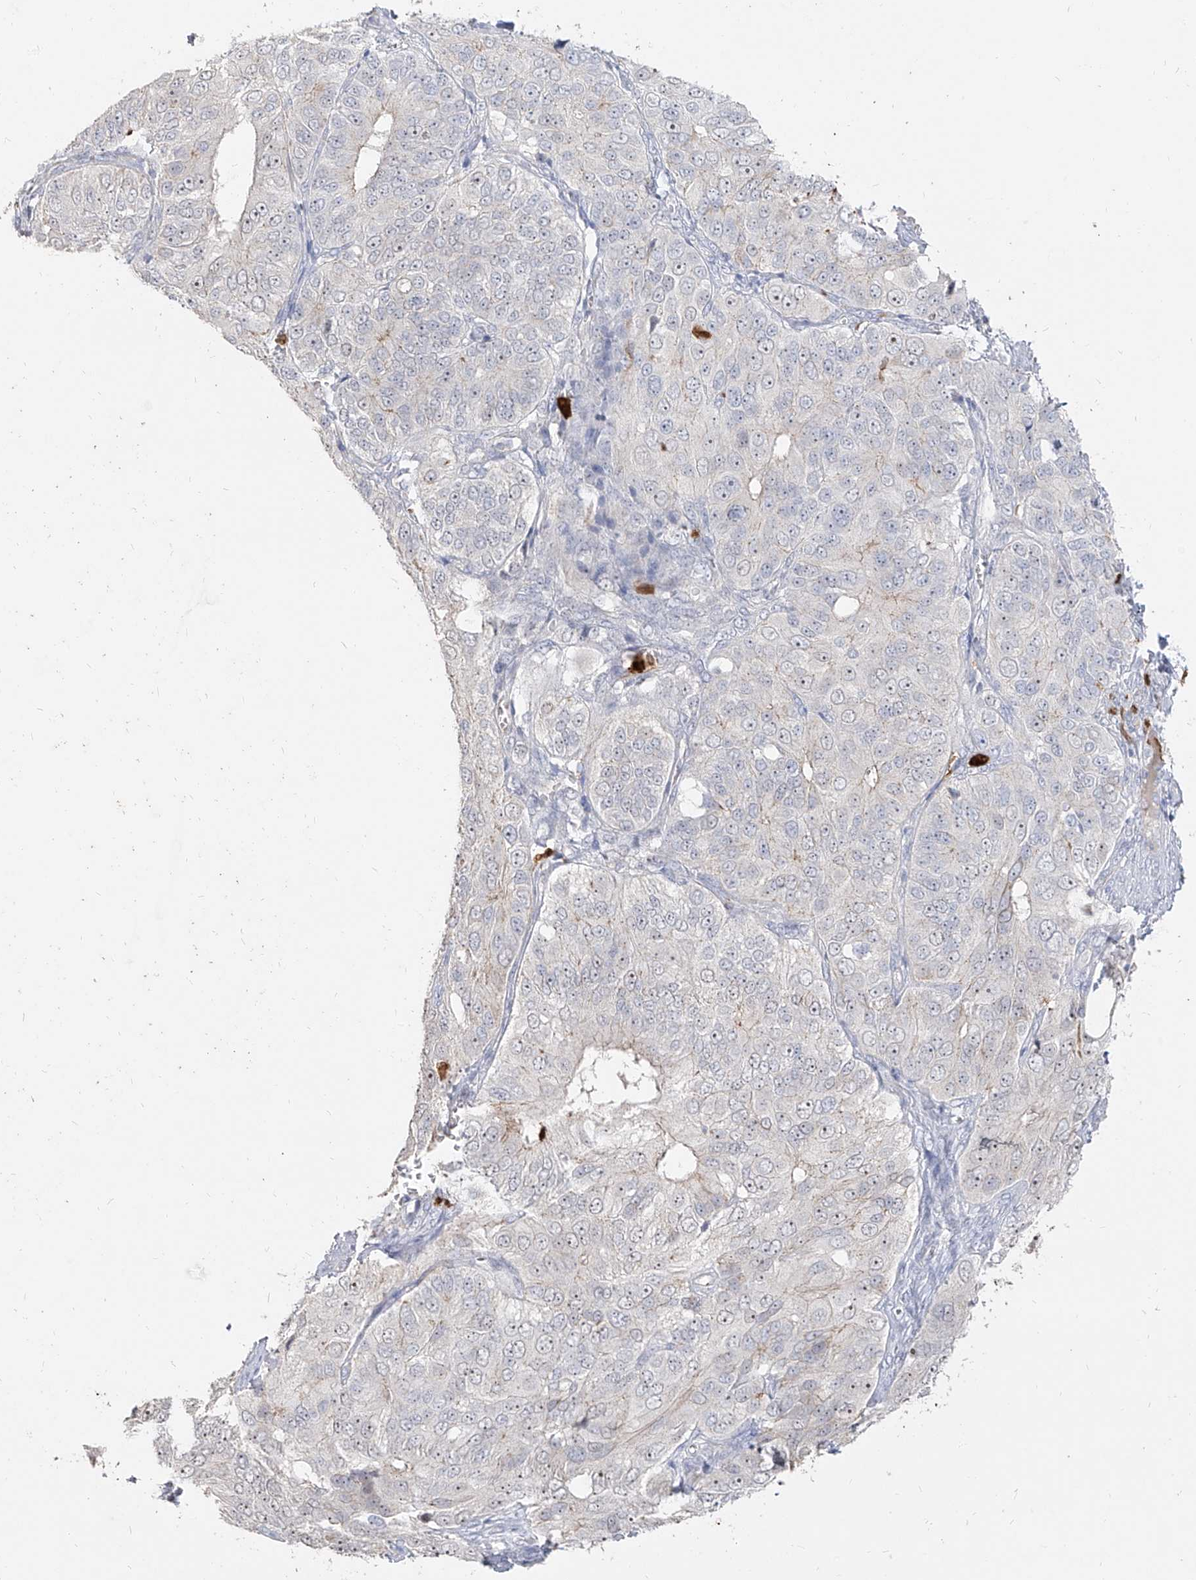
{"staining": {"intensity": "negative", "quantity": "none", "location": "none"}, "tissue": "ovarian cancer", "cell_type": "Tumor cells", "image_type": "cancer", "snomed": [{"axis": "morphology", "description": "Carcinoma, endometroid"}, {"axis": "topography", "description": "Ovary"}], "caption": "There is no significant positivity in tumor cells of endometroid carcinoma (ovarian). (Brightfield microscopy of DAB (3,3'-diaminobenzidine) immunohistochemistry (IHC) at high magnification).", "gene": "ZNF227", "patient": {"sex": "female", "age": 51}}